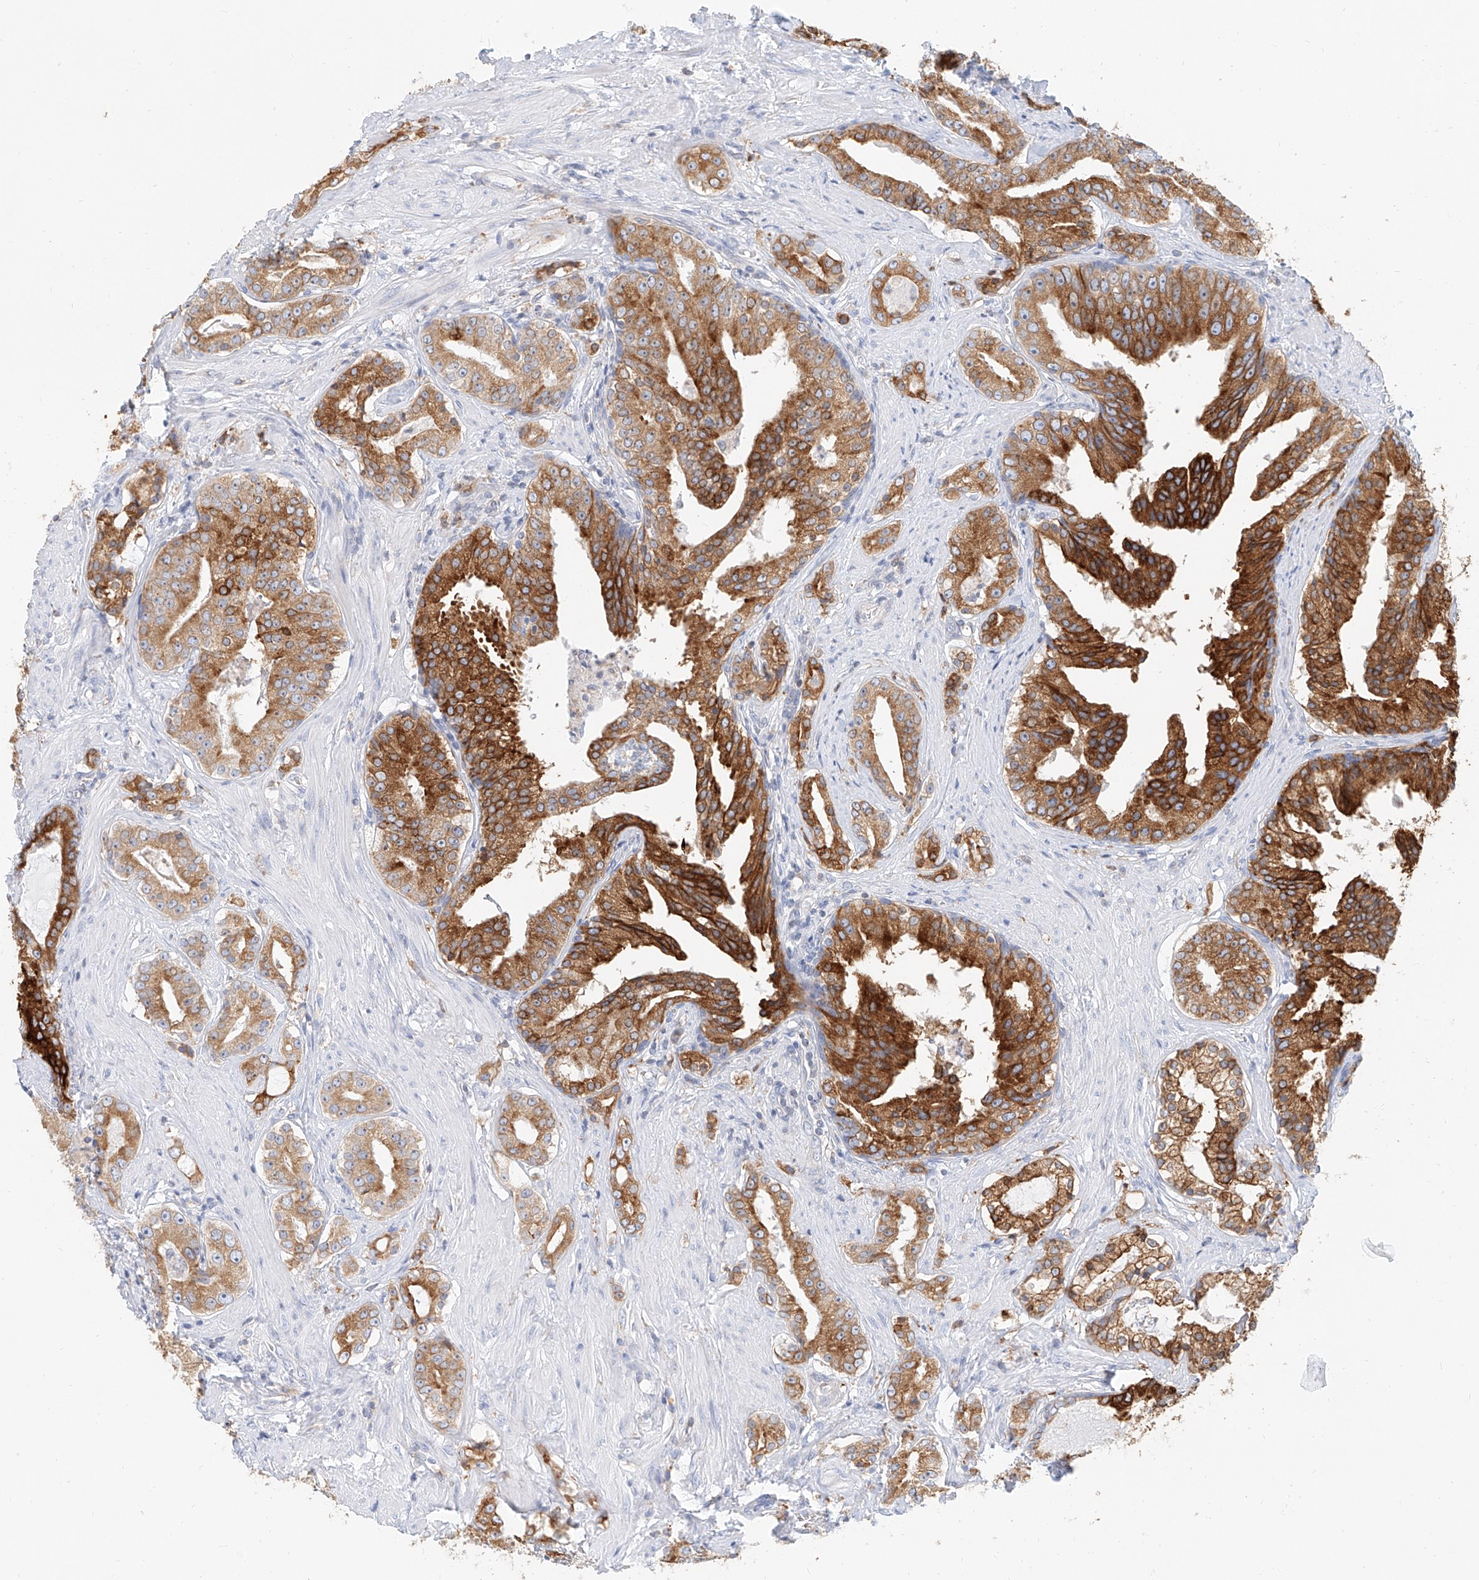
{"staining": {"intensity": "strong", "quantity": ">75%", "location": "cytoplasmic/membranous"}, "tissue": "prostate cancer", "cell_type": "Tumor cells", "image_type": "cancer", "snomed": [{"axis": "morphology", "description": "Adenocarcinoma, High grade"}, {"axis": "topography", "description": "Prostate"}], "caption": "DAB immunohistochemical staining of human prostate high-grade adenocarcinoma shows strong cytoplasmic/membranous protein positivity in about >75% of tumor cells. The protein is stained brown, and the nuclei are stained in blue (DAB IHC with brightfield microscopy, high magnification).", "gene": "DHRS7", "patient": {"sex": "male", "age": 58}}